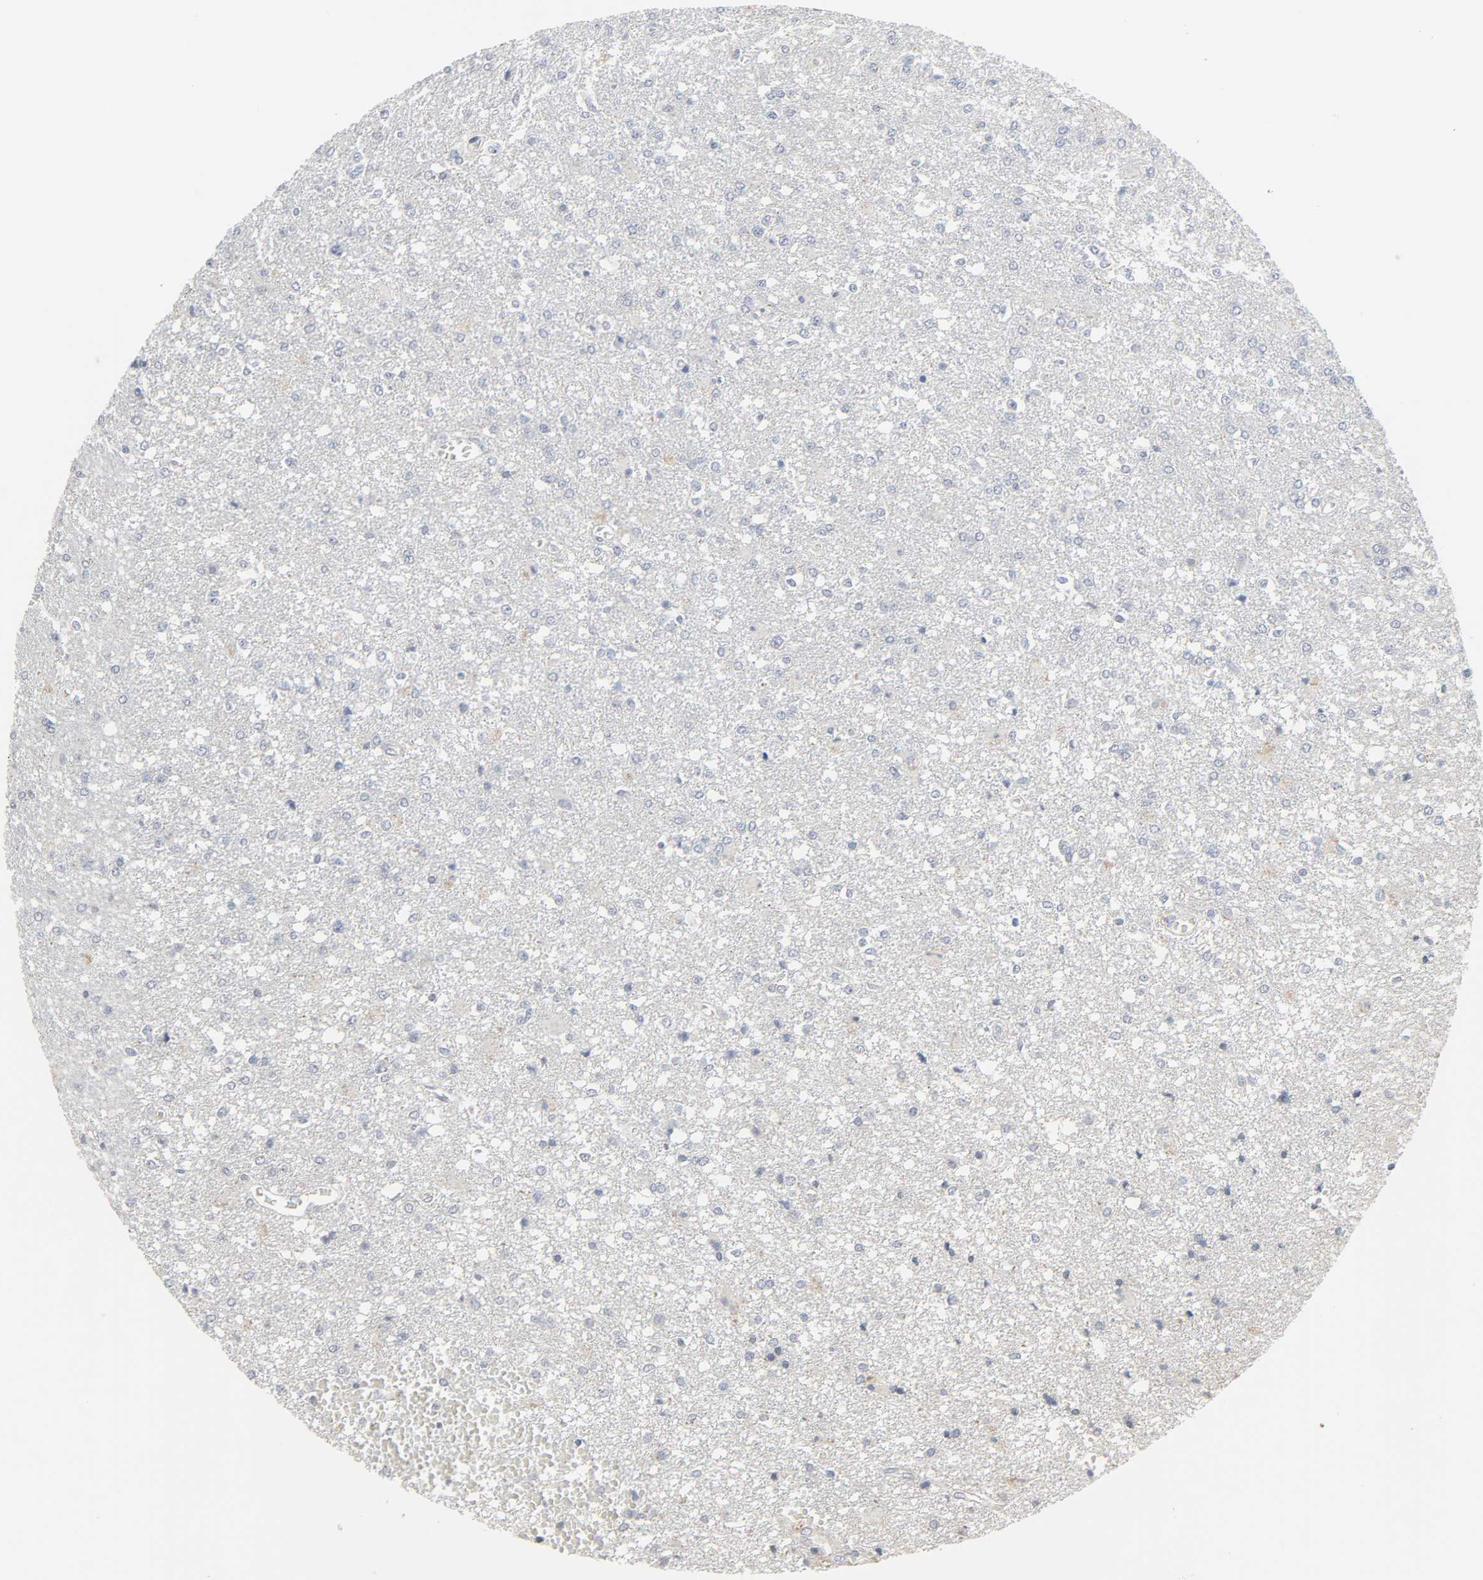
{"staining": {"intensity": "negative", "quantity": "none", "location": "none"}, "tissue": "glioma", "cell_type": "Tumor cells", "image_type": "cancer", "snomed": [{"axis": "morphology", "description": "Glioma, malignant, High grade"}, {"axis": "topography", "description": "Cerebral cortex"}], "caption": "This is an IHC photomicrograph of human glioma. There is no expression in tumor cells.", "gene": "CLIP1", "patient": {"sex": "male", "age": 76}}